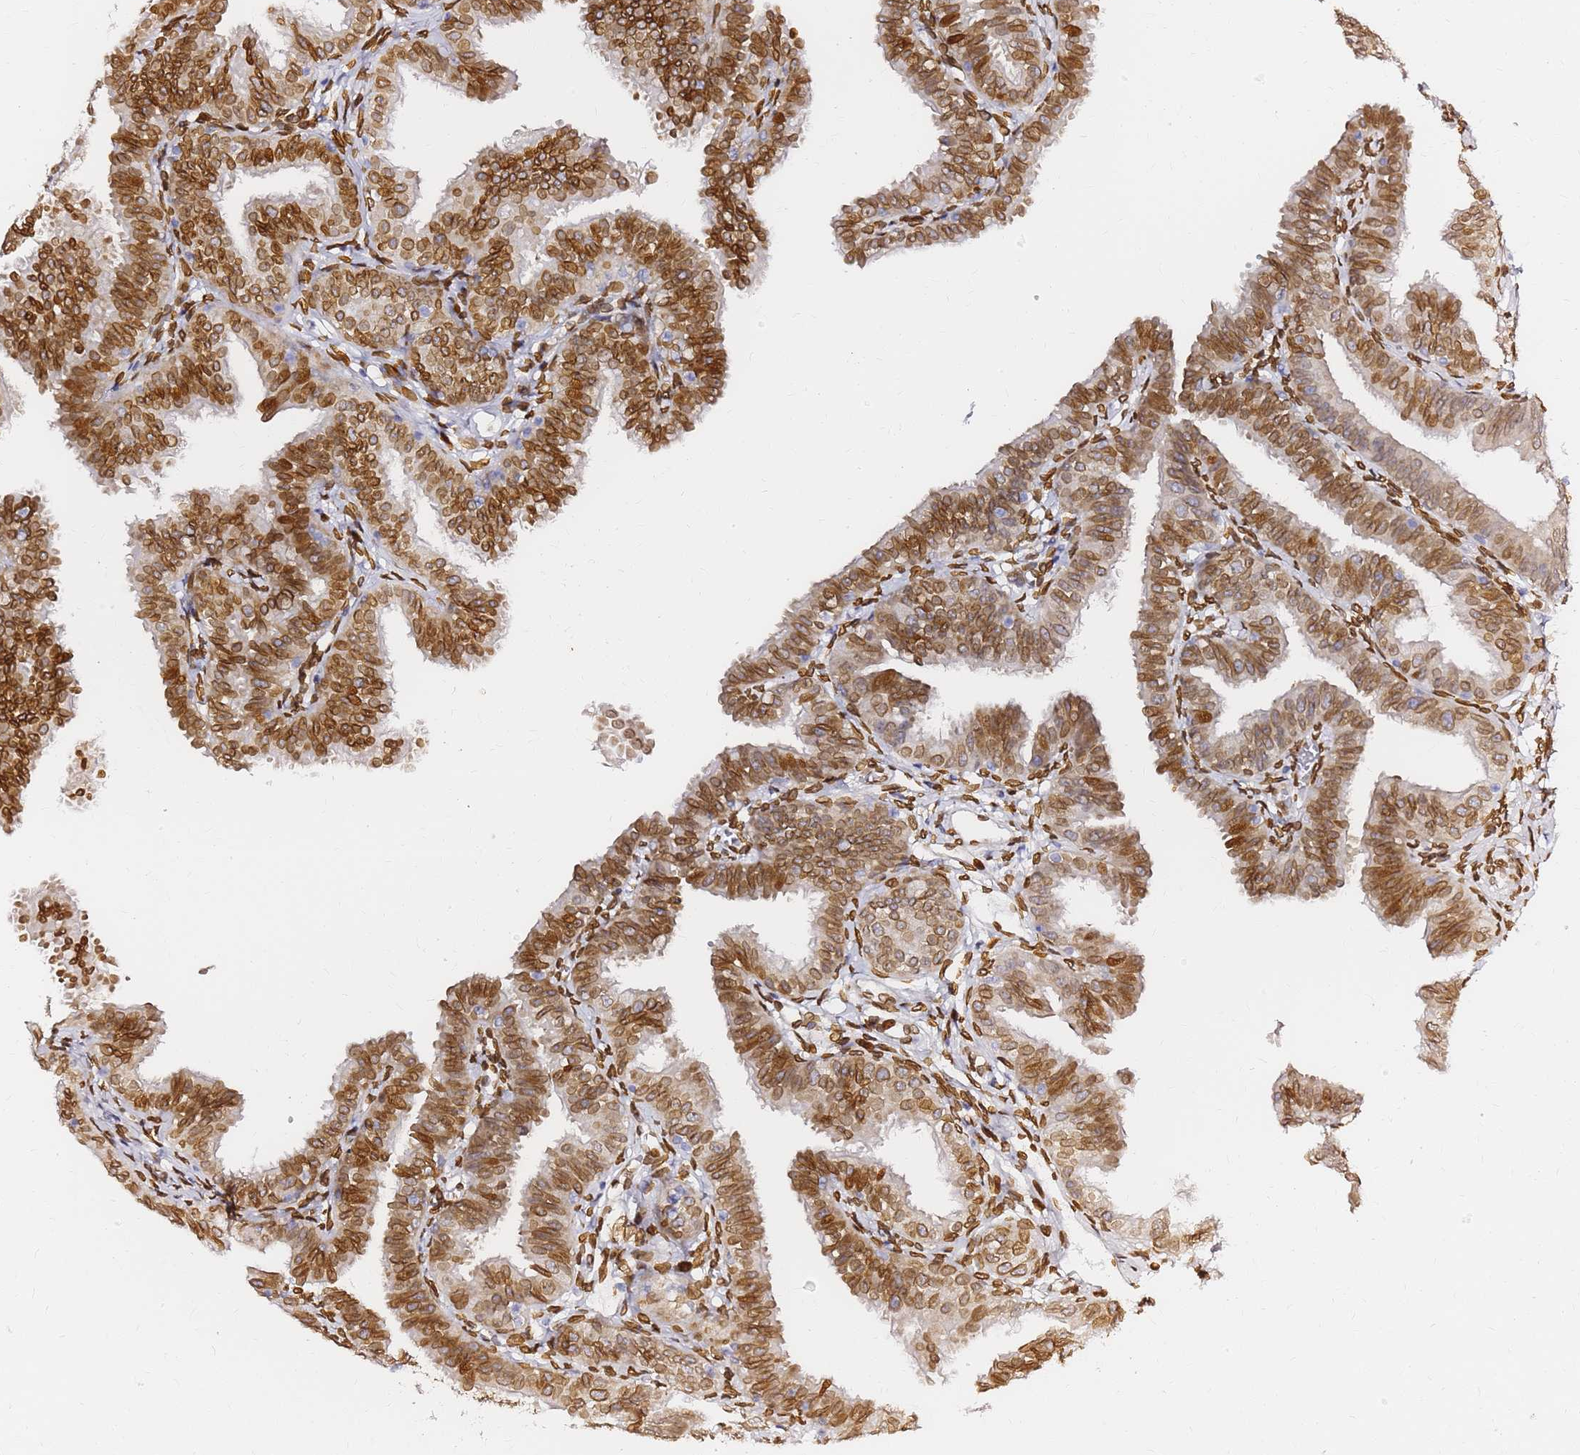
{"staining": {"intensity": "strong", "quantity": ">75%", "location": "cytoplasmic/membranous,nuclear"}, "tissue": "fallopian tube", "cell_type": "Glandular cells", "image_type": "normal", "snomed": [{"axis": "morphology", "description": "Normal tissue, NOS"}, {"axis": "topography", "description": "Fallopian tube"}], "caption": "Protein staining of normal fallopian tube displays strong cytoplasmic/membranous,nuclear expression in about >75% of glandular cells.", "gene": "C6orf141", "patient": {"sex": "female", "age": 35}}